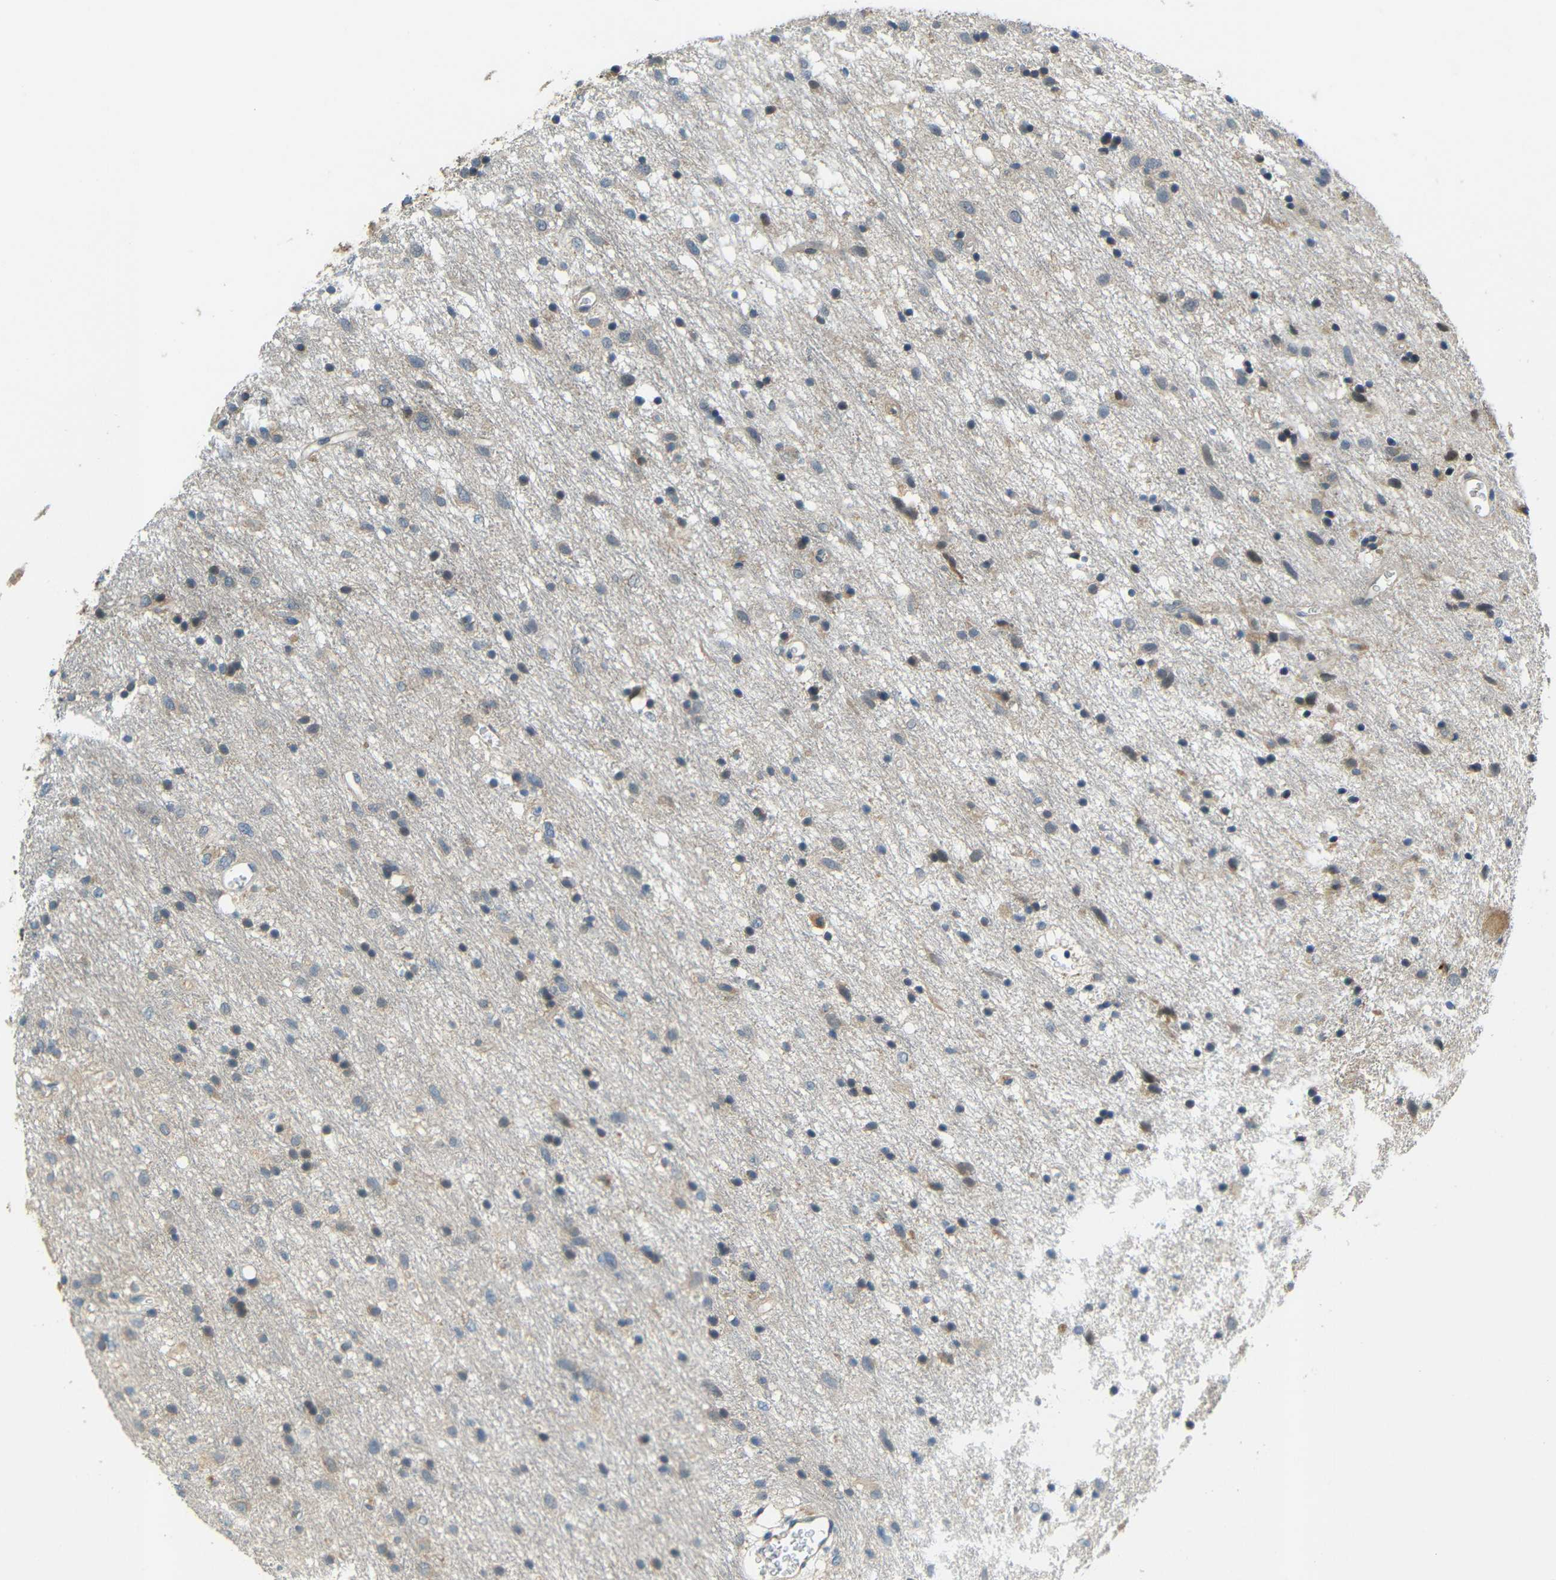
{"staining": {"intensity": "weak", "quantity": "<25%", "location": "cytoplasmic/membranous"}, "tissue": "glioma", "cell_type": "Tumor cells", "image_type": "cancer", "snomed": [{"axis": "morphology", "description": "Glioma, malignant, Low grade"}, {"axis": "topography", "description": "Brain"}], "caption": "This is a image of immunohistochemistry staining of glioma, which shows no staining in tumor cells. (Brightfield microscopy of DAB (3,3'-diaminobenzidine) IHC at high magnification).", "gene": "FNDC3A", "patient": {"sex": "male", "age": 77}}